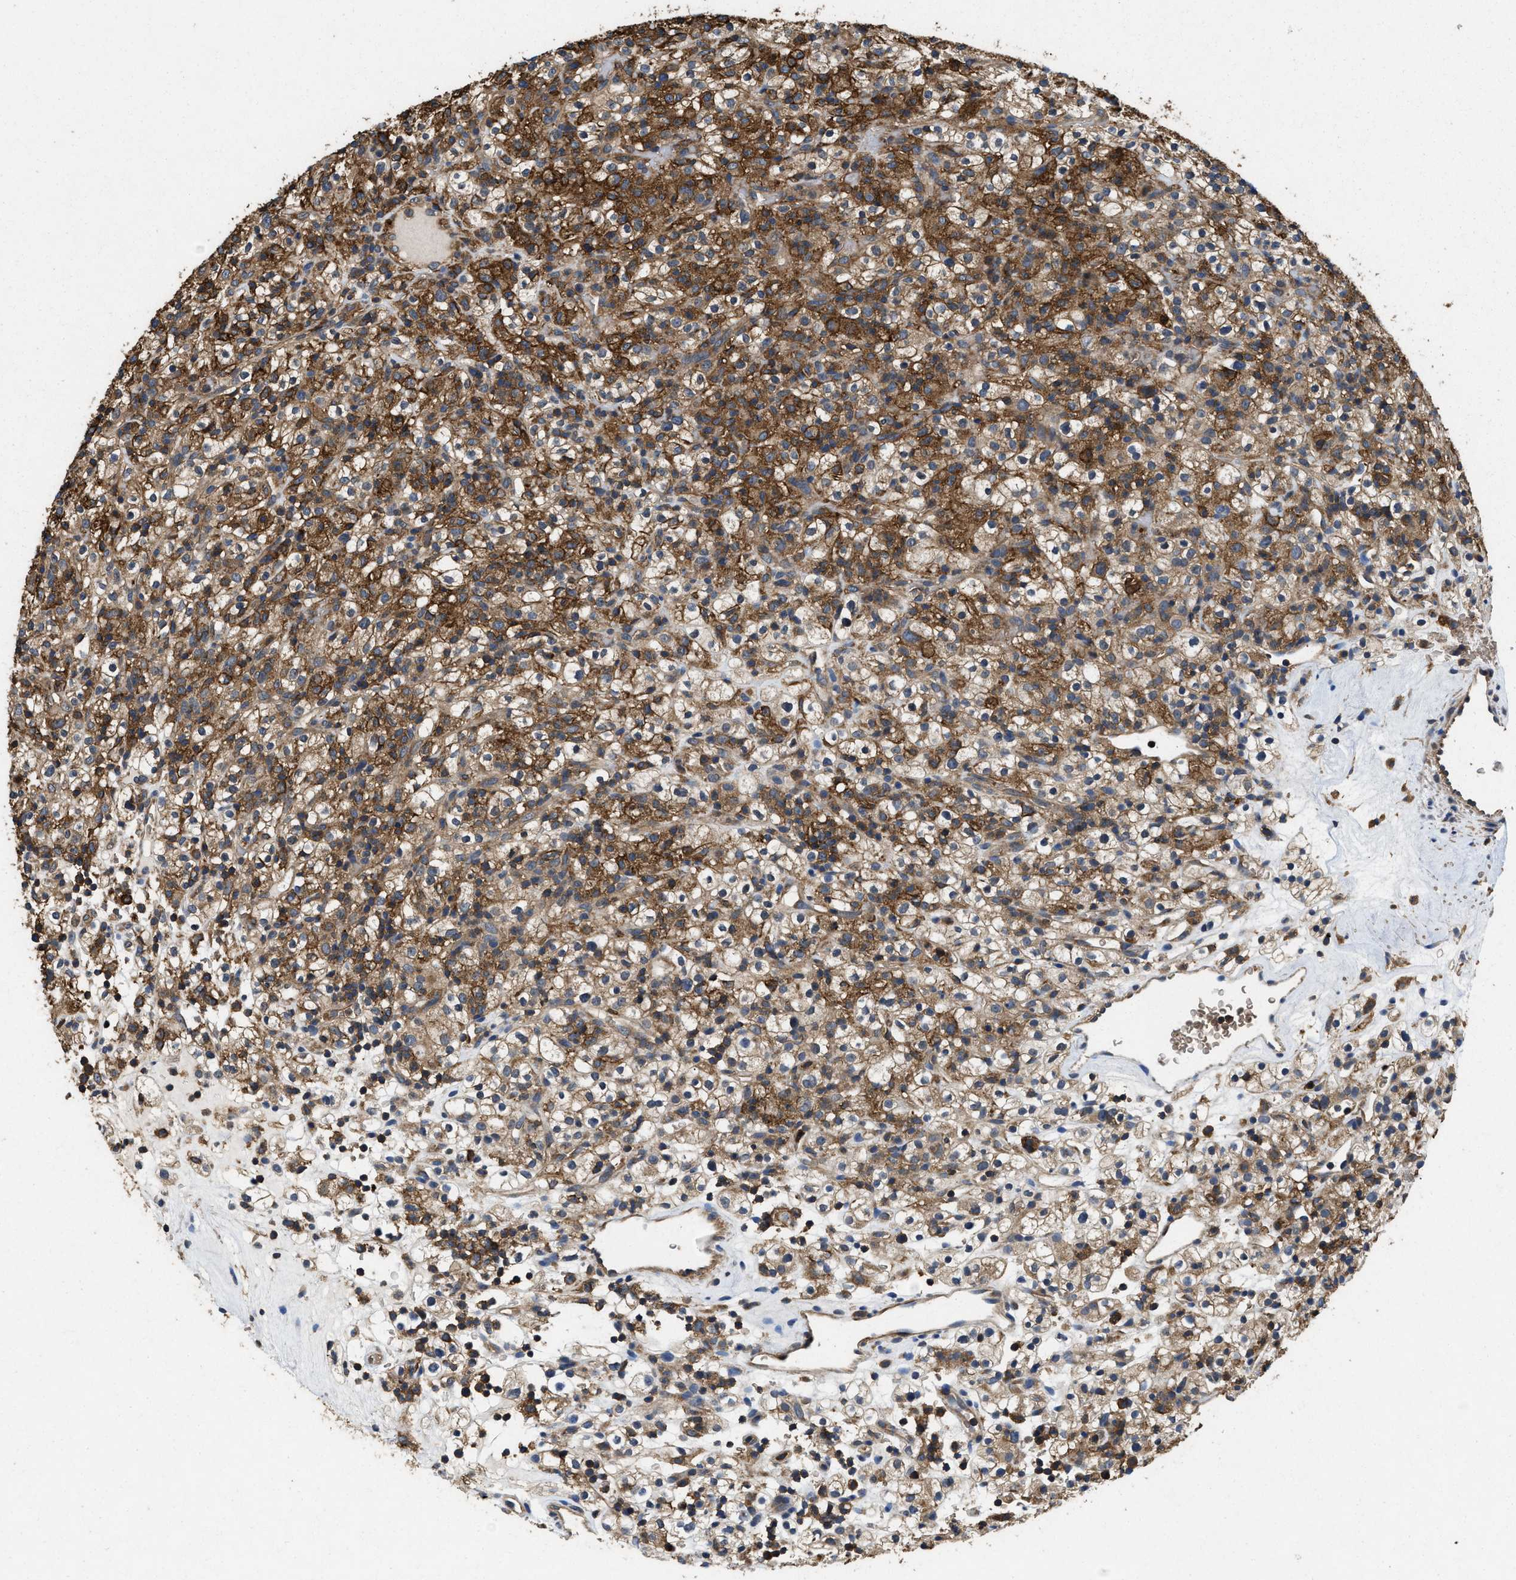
{"staining": {"intensity": "moderate", "quantity": ">75%", "location": "cytoplasmic/membranous"}, "tissue": "renal cancer", "cell_type": "Tumor cells", "image_type": "cancer", "snomed": [{"axis": "morphology", "description": "Normal tissue, NOS"}, {"axis": "morphology", "description": "Adenocarcinoma, NOS"}, {"axis": "topography", "description": "Kidney"}], "caption": "Immunohistochemical staining of renal adenocarcinoma shows medium levels of moderate cytoplasmic/membranous expression in about >75% of tumor cells.", "gene": "LINGO2", "patient": {"sex": "female", "age": 72}}